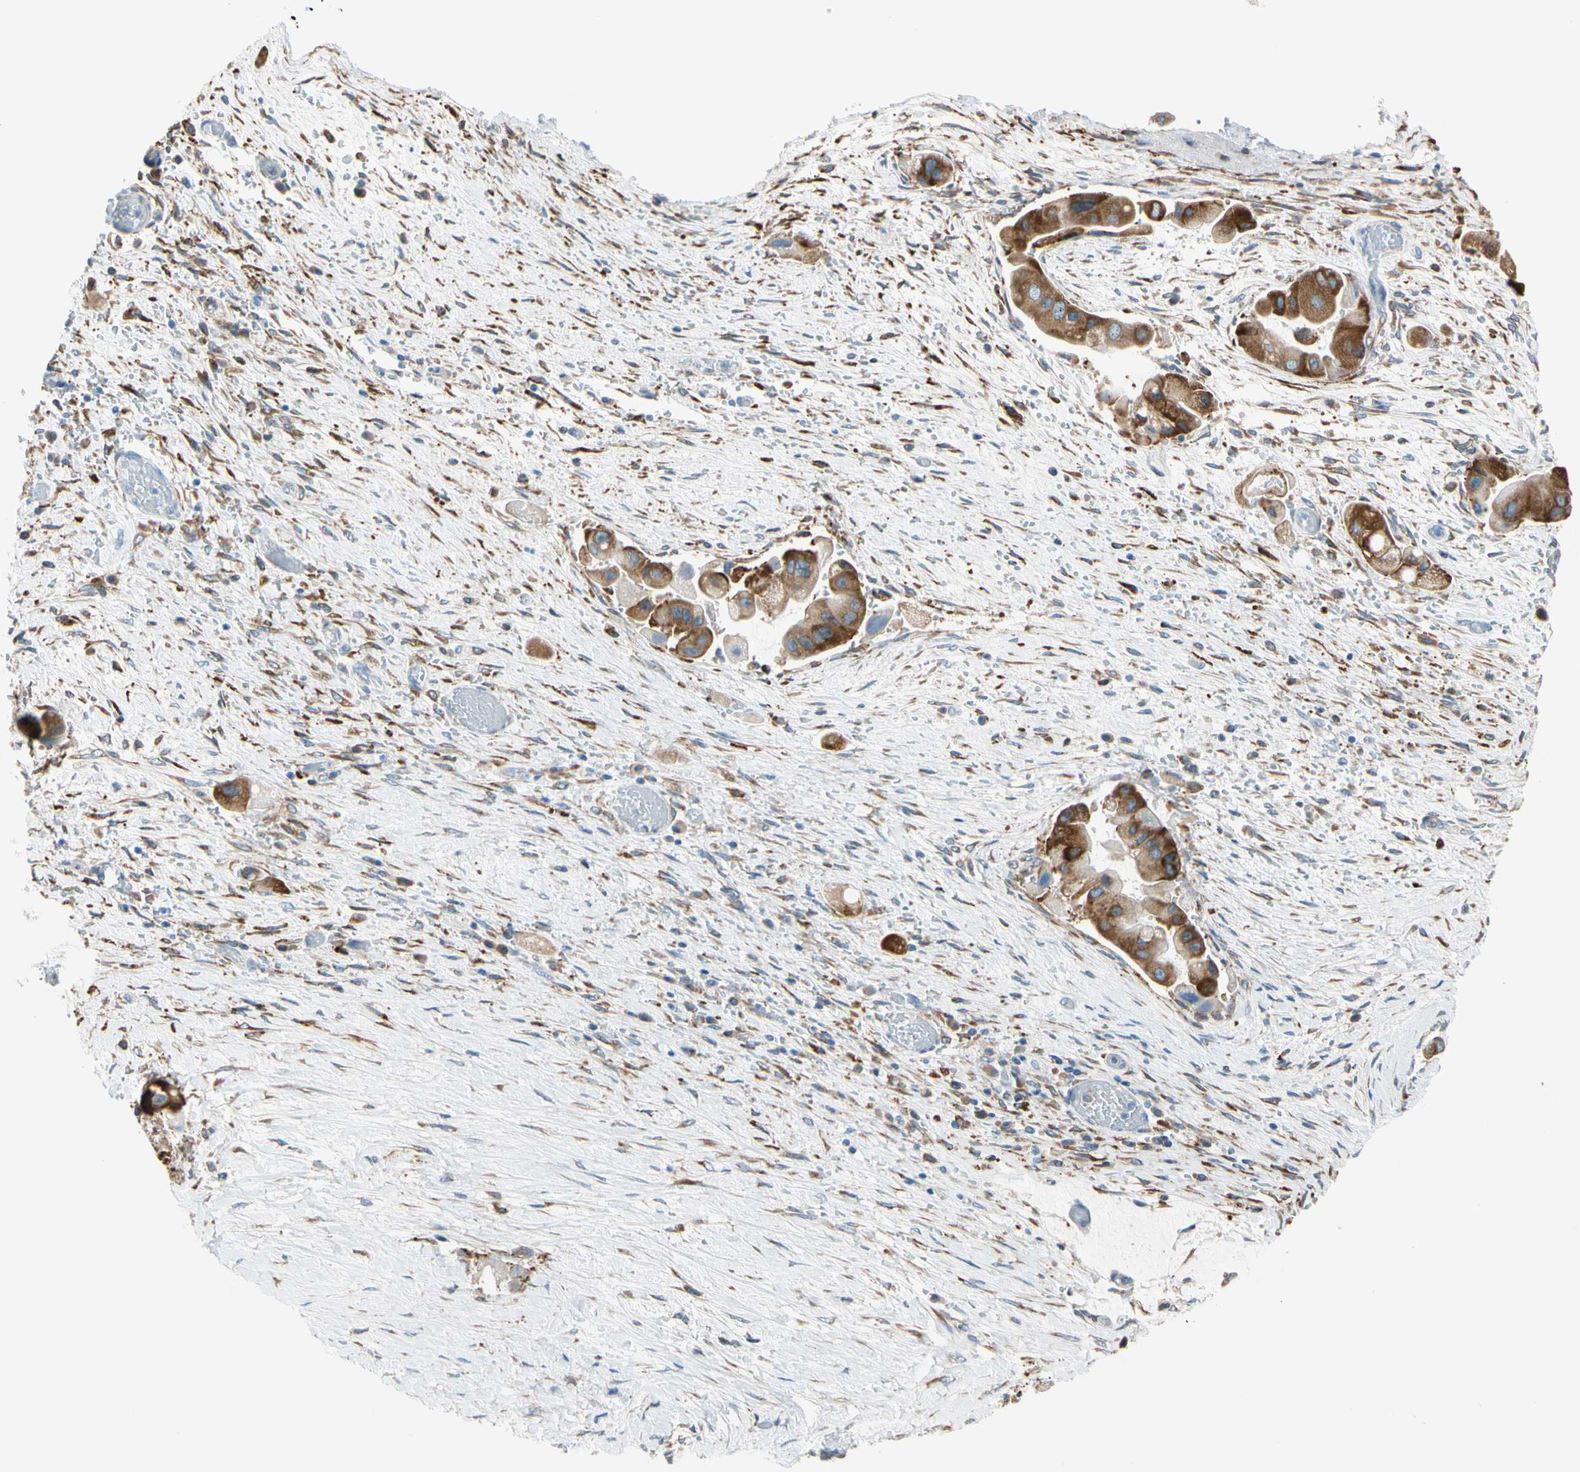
{"staining": {"intensity": "strong", "quantity": ">75%", "location": "cytoplasmic/membranous"}, "tissue": "liver cancer", "cell_type": "Tumor cells", "image_type": "cancer", "snomed": [{"axis": "morphology", "description": "Normal tissue, NOS"}, {"axis": "morphology", "description": "Cholangiocarcinoma"}, {"axis": "topography", "description": "Liver"}, {"axis": "topography", "description": "Peripheral nerve tissue"}], "caption": "Liver cholangiocarcinoma stained for a protein (brown) demonstrates strong cytoplasmic/membranous positive expression in approximately >75% of tumor cells.", "gene": "LRPAP1", "patient": {"sex": "male", "age": 50}}